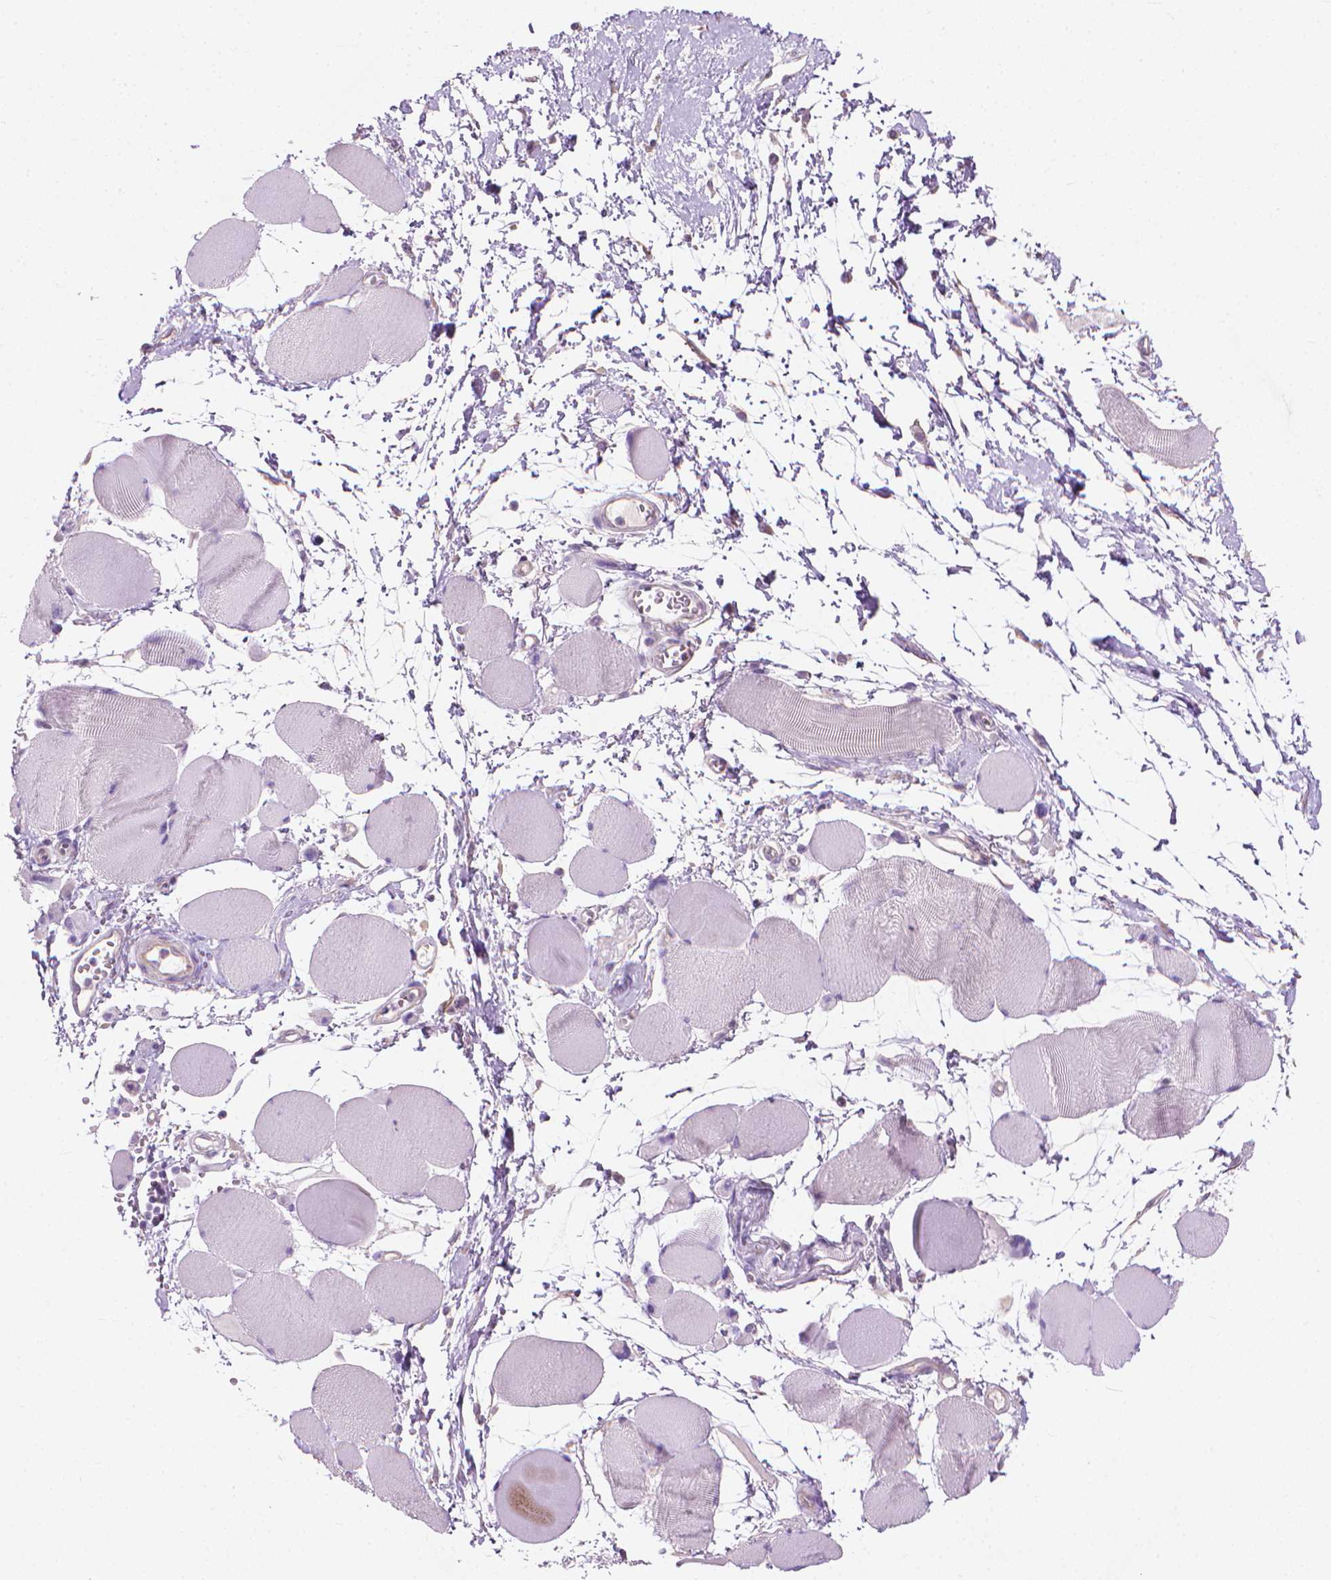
{"staining": {"intensity": "negative", "quantity": "none", "location": "none"}, "tissue": "skeletal muscle", "cell_type": "Myocytes", "image_type": "normal", "snomed": [{"axis": "morphology", "description": "Normal tissue, NOS"}, {"axis": "topography", "description": "Skeletal muscle"}], "caption": "This is an IHC histopathology image of benign human skeletal muscle. There is no positivity in myocytes.", "gene": "KRT73", "patient": {"sex": "female", "age": 75}}